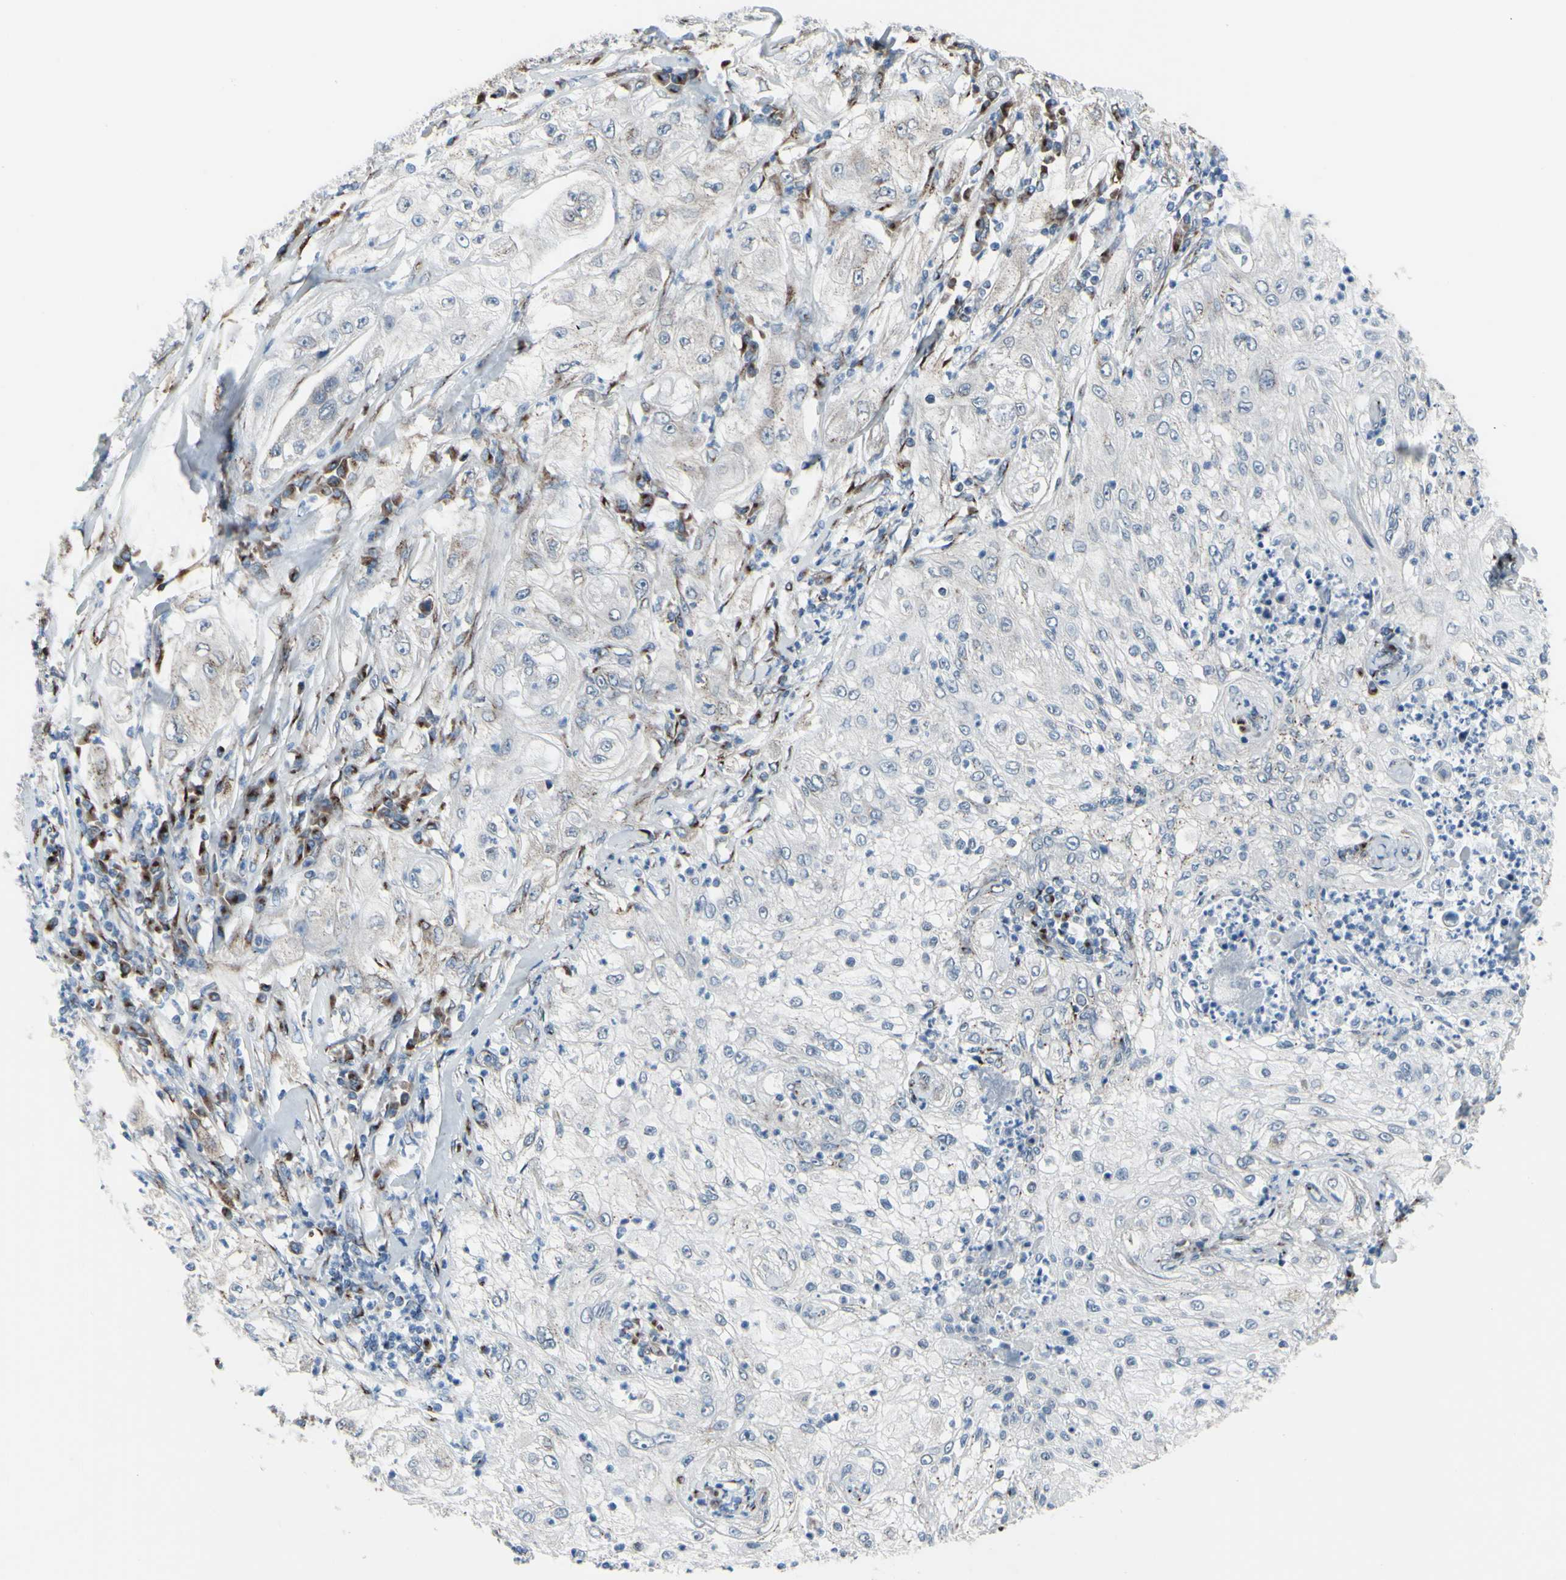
{"staining": {"intensity": "weak", "quantity": "<25%", "location": "cytoplasmic/membranous"}, "tissue": "lung cancer", "cell_type": "Tumor cells", "image_type": "cancer", "snomed": [{"axis": "morphology", "description": "Inflammation, NOS"}, {"axis": "morphology", "description": "Squamous cell carcinoma, NOS"}, {"axis": "topography", "description": "Lymph node"}, {"axis": "topography", "description": "Soft tissue"}, {"axis": "topography", "description": "Lung"}], "caption": "Photomicrograph shows no significant protein positivity in tumor cells of lung squamous cell carcinoma. (IHC, brightfield microscopy, high magnification).", "gene": "GLG1", "patient": {"sex": "male", "age": 66}}